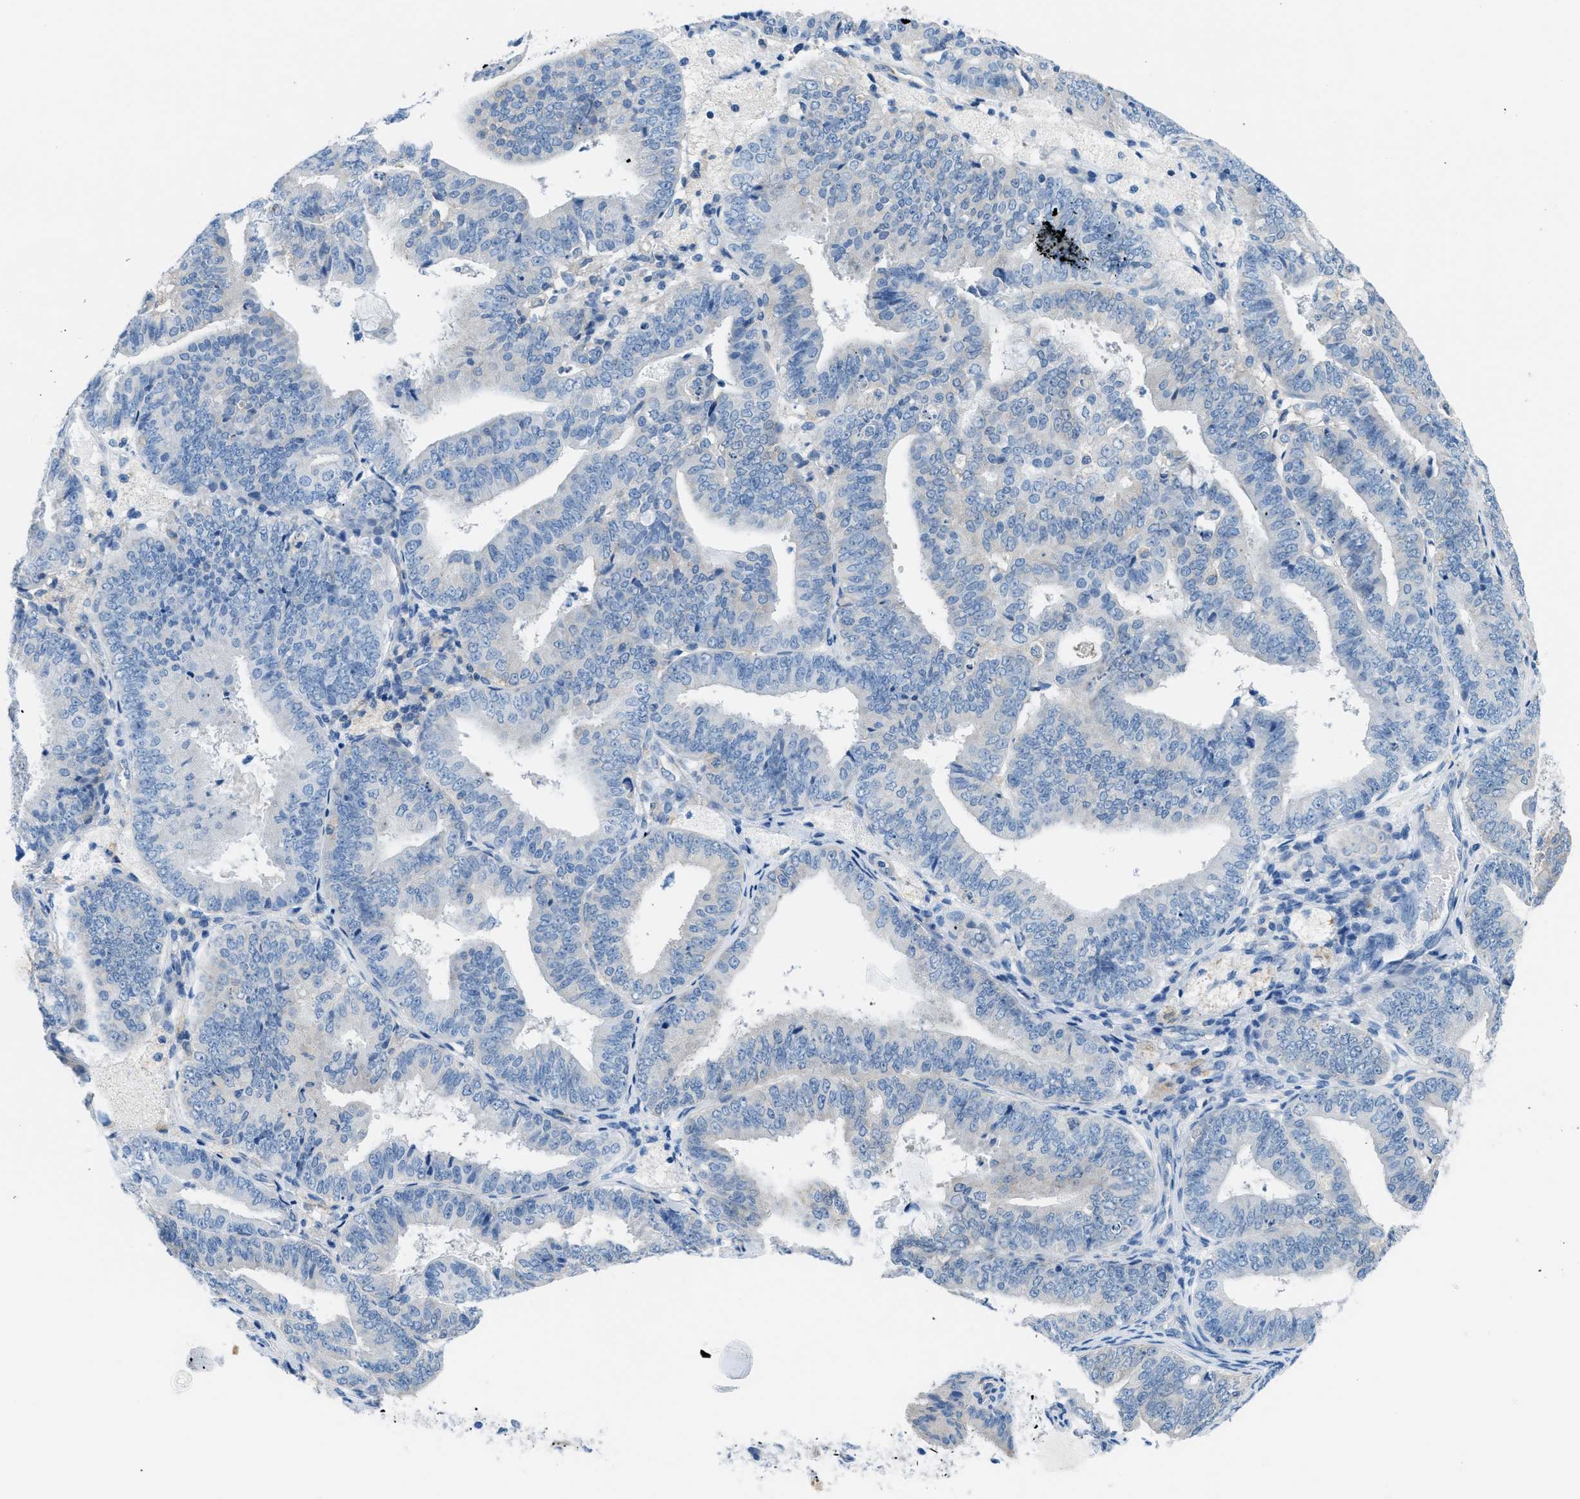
{"staining": {"intensity": "weak", "quantity": "<25%", "location": "cytoplasmic/membranous"}, "tissue": "endometrial cancer", "cell_type": "Tumor cells", "image_type": "cancer", "snomed": [{"axis": "morphology", "description": "Adenocarcinoma, NOS"}, {"axis": "topography", "description": "Endometrium"}], "caption": "Tumor cells show no significant expression in adenocarcinoma (endometrial).", "gene": "MAPRE2", "patient": {"sex": "female", "age": 63}}